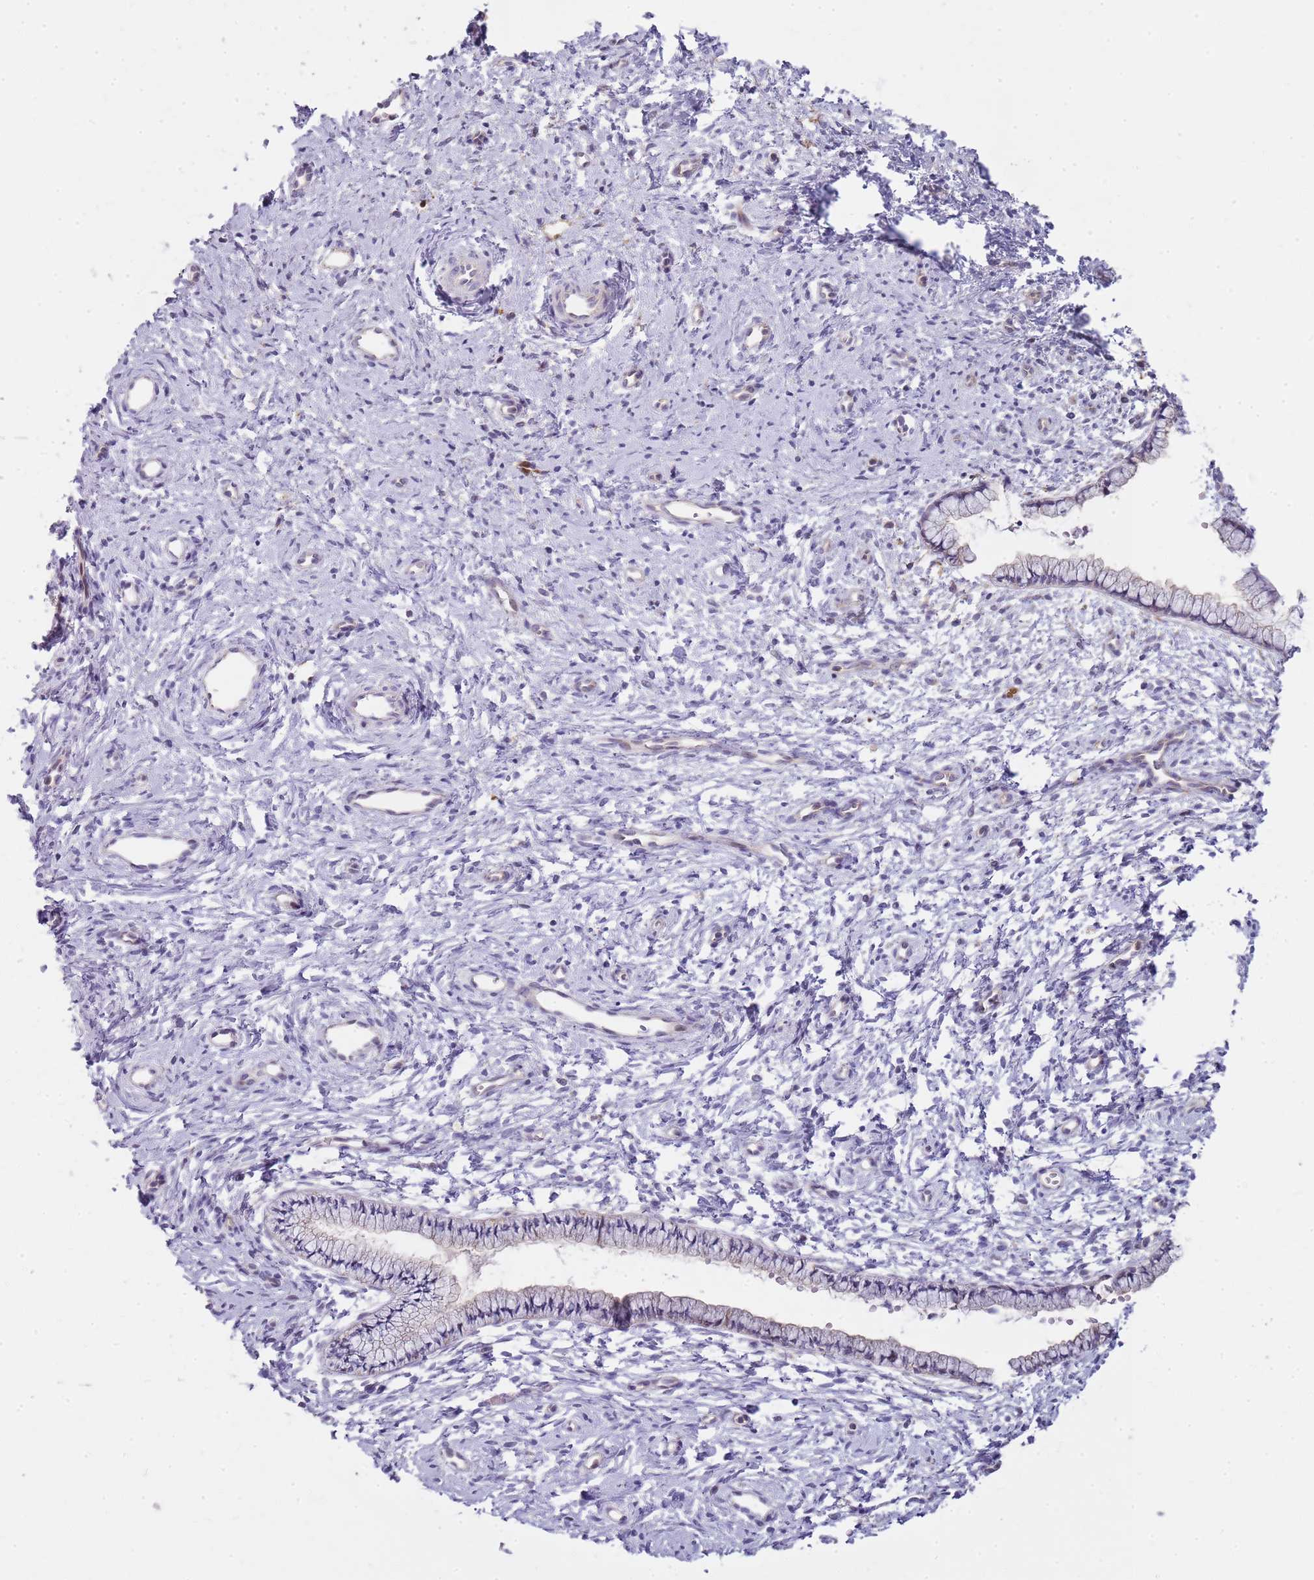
{"staining": {"intensity": "negative", "quantity": "none", "location": "none"}, "tissue": "cervix", "cell_type": "Glandular cells", "image_type": "normal", "snomed": [{"axis": "morphology", "description": "Normal tissue, NOS"}, {"axis": "topography", "description": "Cervix"}], "caption": "Micrograph shows no protein staining in glandular cells of benign cervix. The staining is performed using DAB (3,3'-diaminobenzidine) brown chromogen with nuclei counter-stained in using hematoxylin.", "gene": "GRAP", "patient": {"sex": "female", "age": 57}}